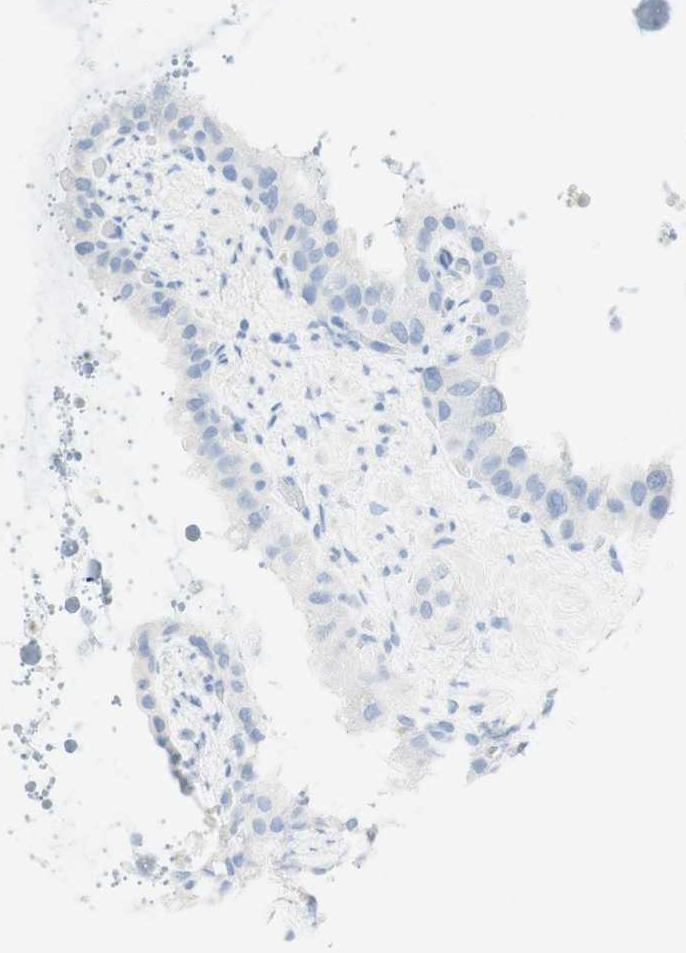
{"staining": {"intensity": "negative", "quantity": "none", "location": "none"}, "tissue": "seminal vesicle", "cell_type": "Glandular cells", "image_type": "normal", "snomed": [{"axis": "morphology", "description": "Normal tissue, NOS"}, {"axis": "topography", "description": "Seminal veicle"}], "caption": "A micrograph of seminal vesicle stained for a protein reveals no brown staining in glandular cells.", "gene": "TPO", "patient": {"sex": "male", "age": 68}}